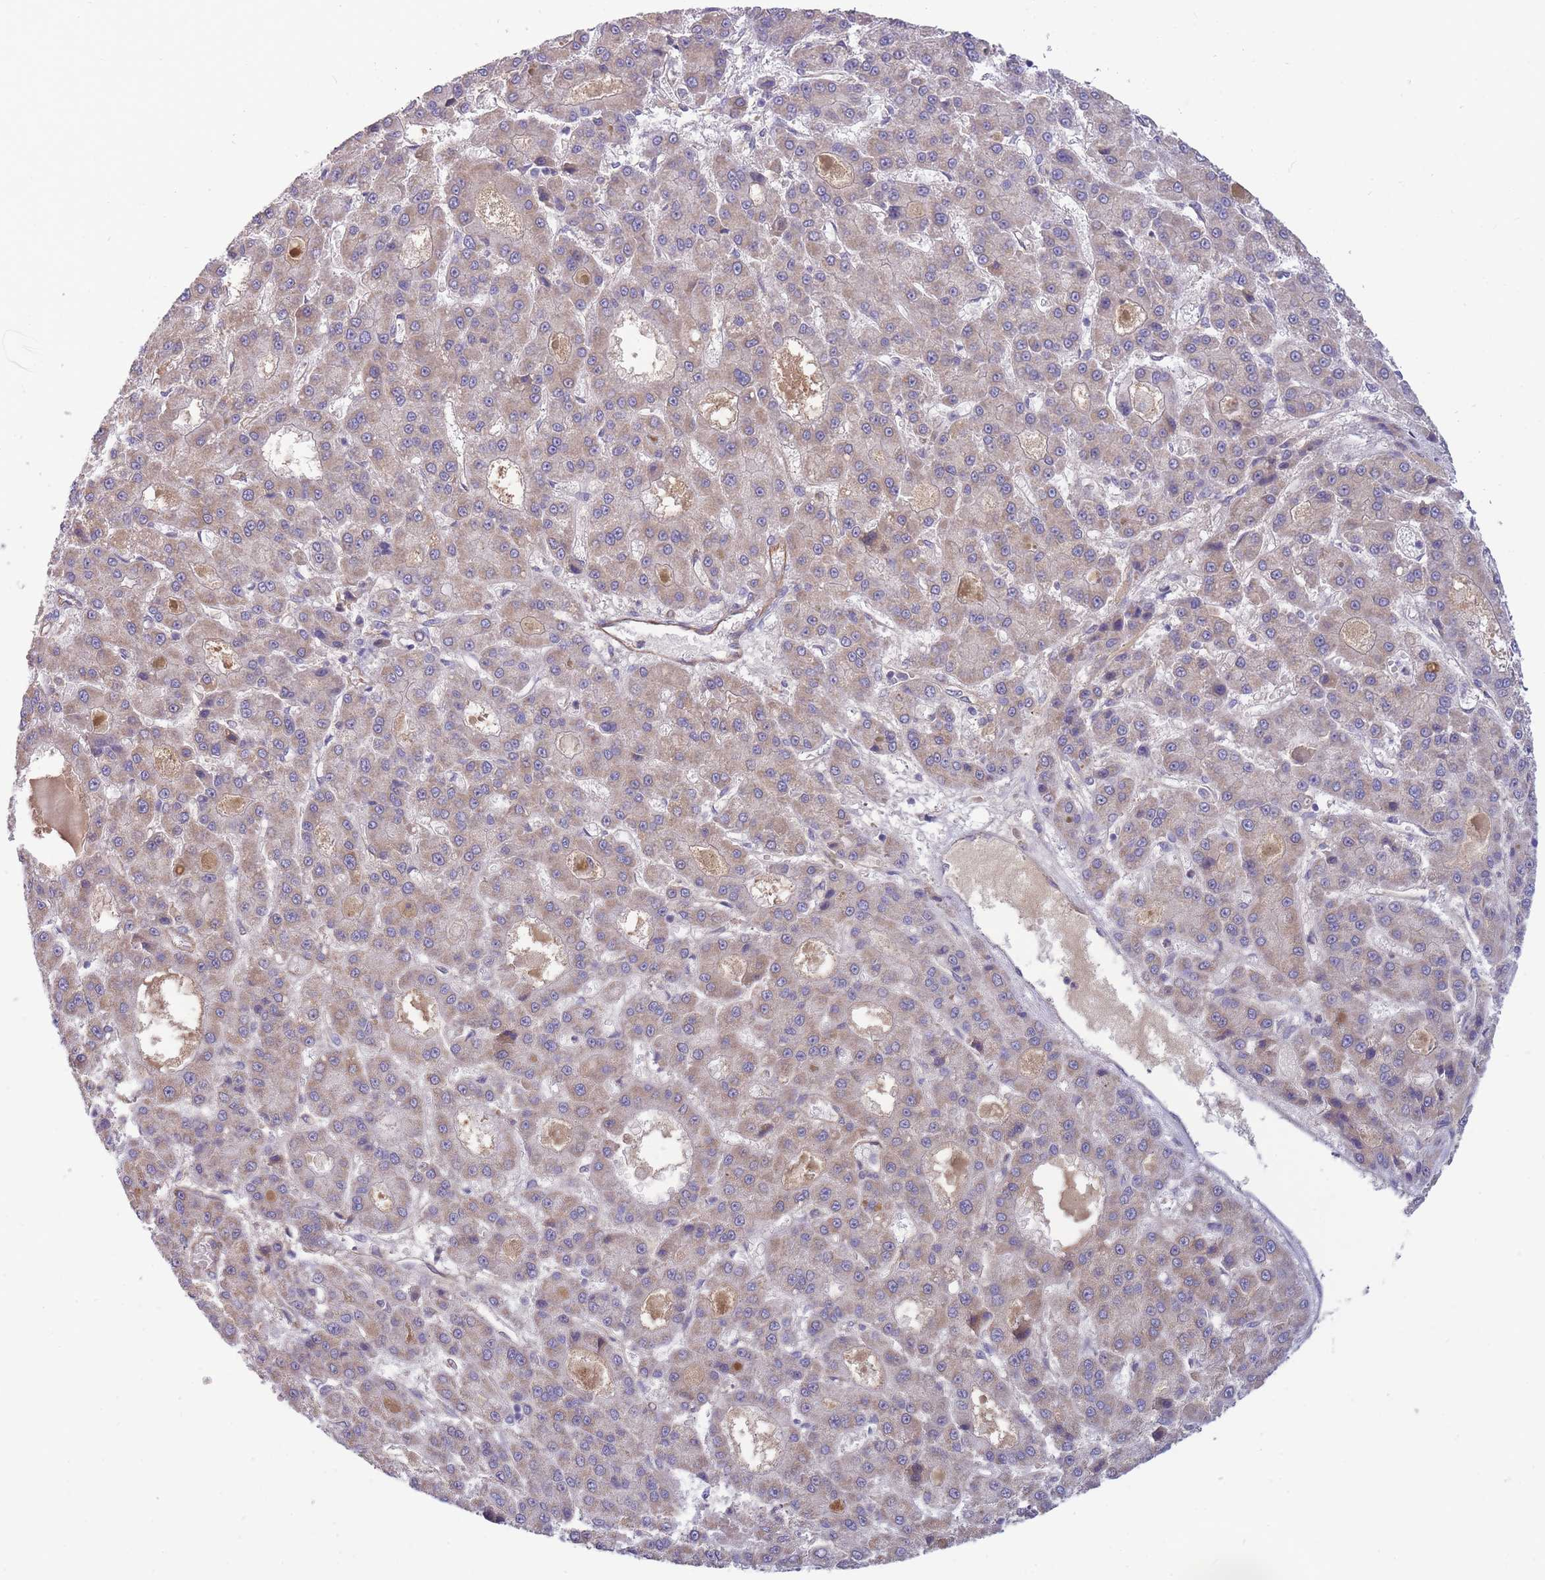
{"staining": {"intensity": "weak", "quantity": "<25%", "location": "cytoplasmic/membranous"}, "tissue": "liver cancer", "cell_type": "Tumor cells", "image_type": "cancer", "snomed": [{"axis": "morphology", "description": "Carcinoma, Hepatocellular, NOS"}, {"axis": "topography", "description": "Liver"}], "caption": "Immunohistochemistry (IHC) photomicrograph of neoplastic tissue: liver hepatocellular carcinoma stained with DAB shows no significant protein staining in tumor cells.", "gene": "NDUFAF5", "patient": {"sex": "male", "age": 70}}